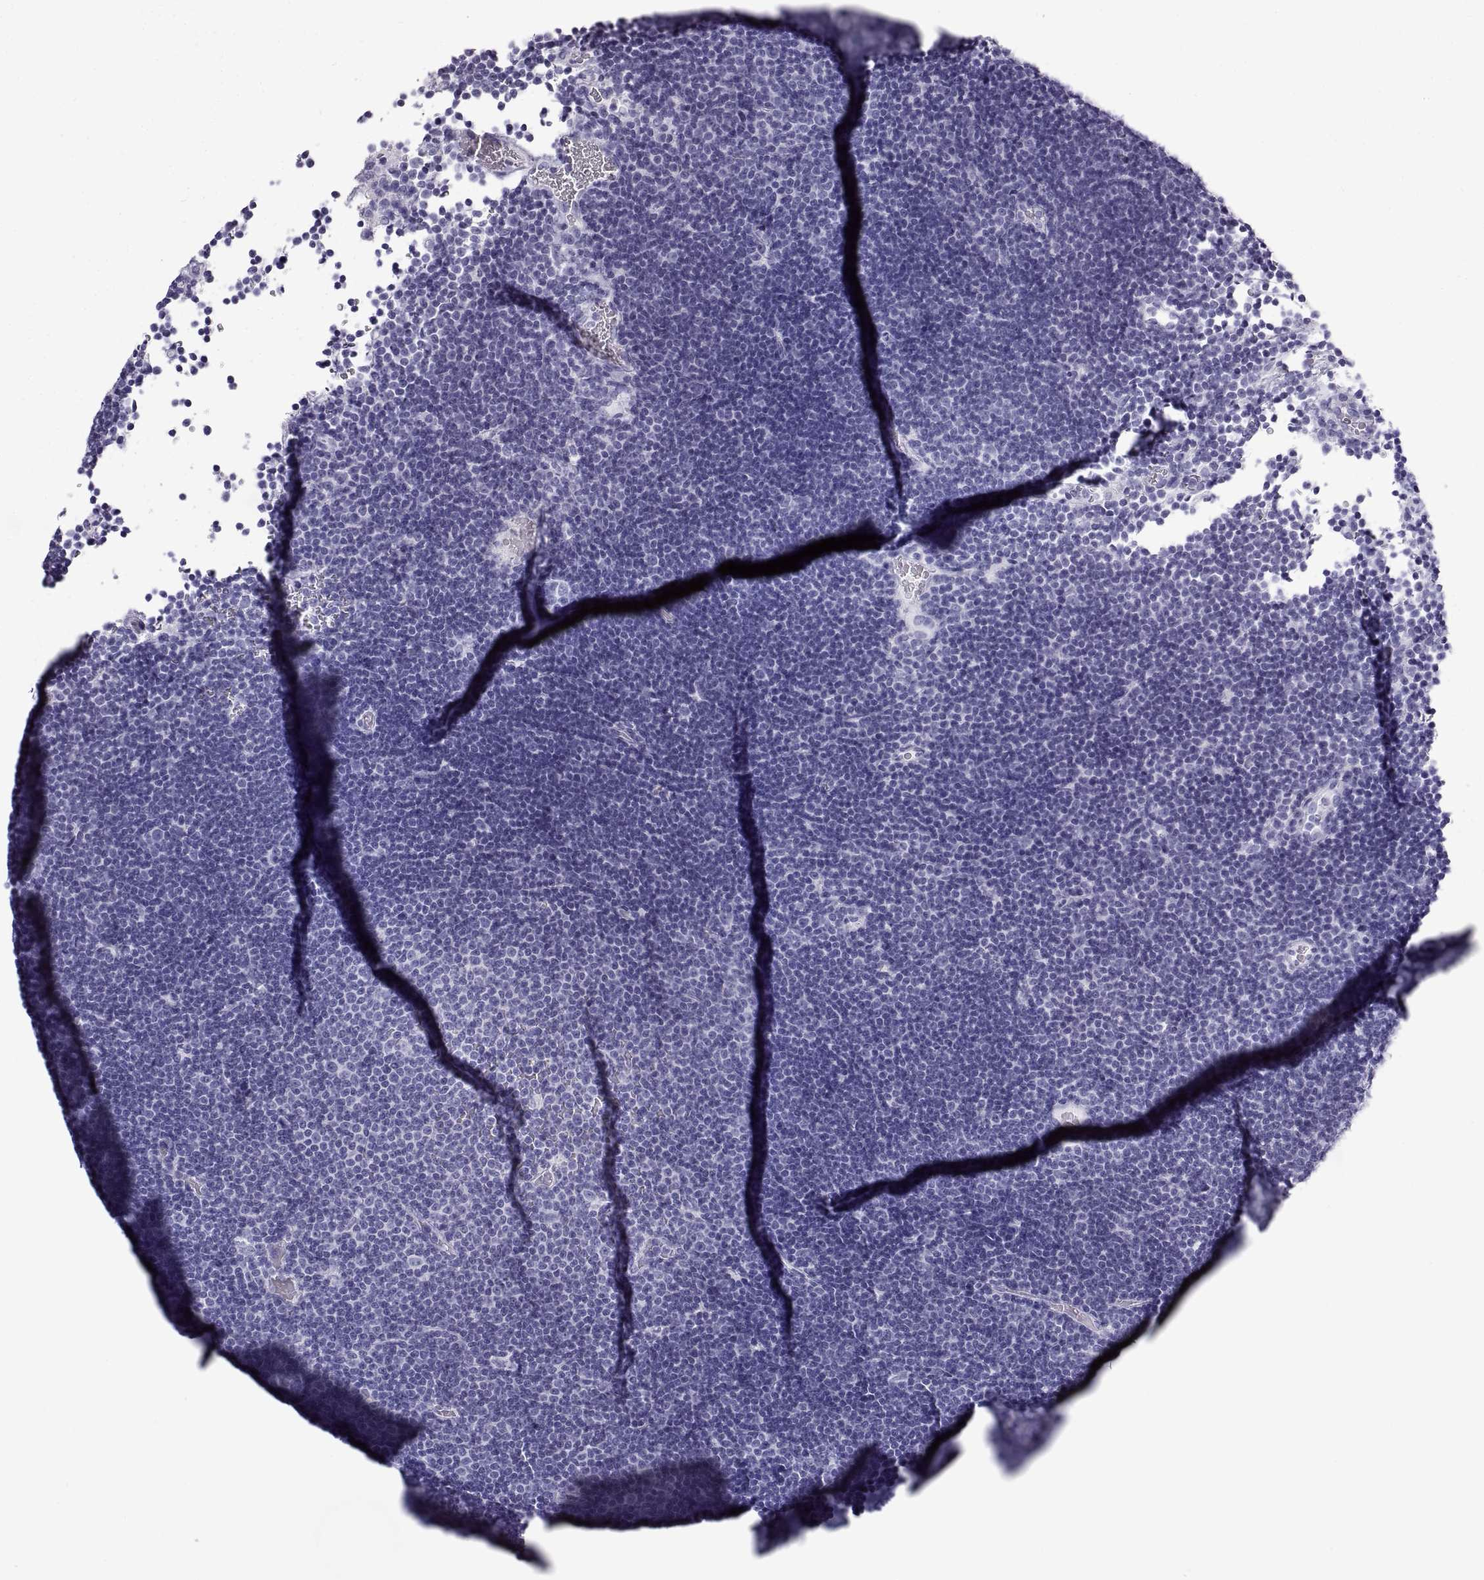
{"staining": {"intensity": "negative", "quantity": "none", "location": "none"}, "tissue": "lymphoma", "cell_type": "Tumor cells", "image_type": "cancer", "snomed": [{"axis": "morphology", "description": "Malignant lymphoma, non-Hodgkin's type, Low grade"}, {"axis": "topography", "description": "Brain"}], "caption": "Tumor cells show no significant staining in low-grade malignant lymphoma, non-Hodgkin's type. (Stains: DAB immunohistochemistry (IHC) with hematoxylin counter stain, Microscopy: brightfield microscopy at high magnification).", "gene": "RLBP1", "patient": {"sex": "female", "age": 66}}